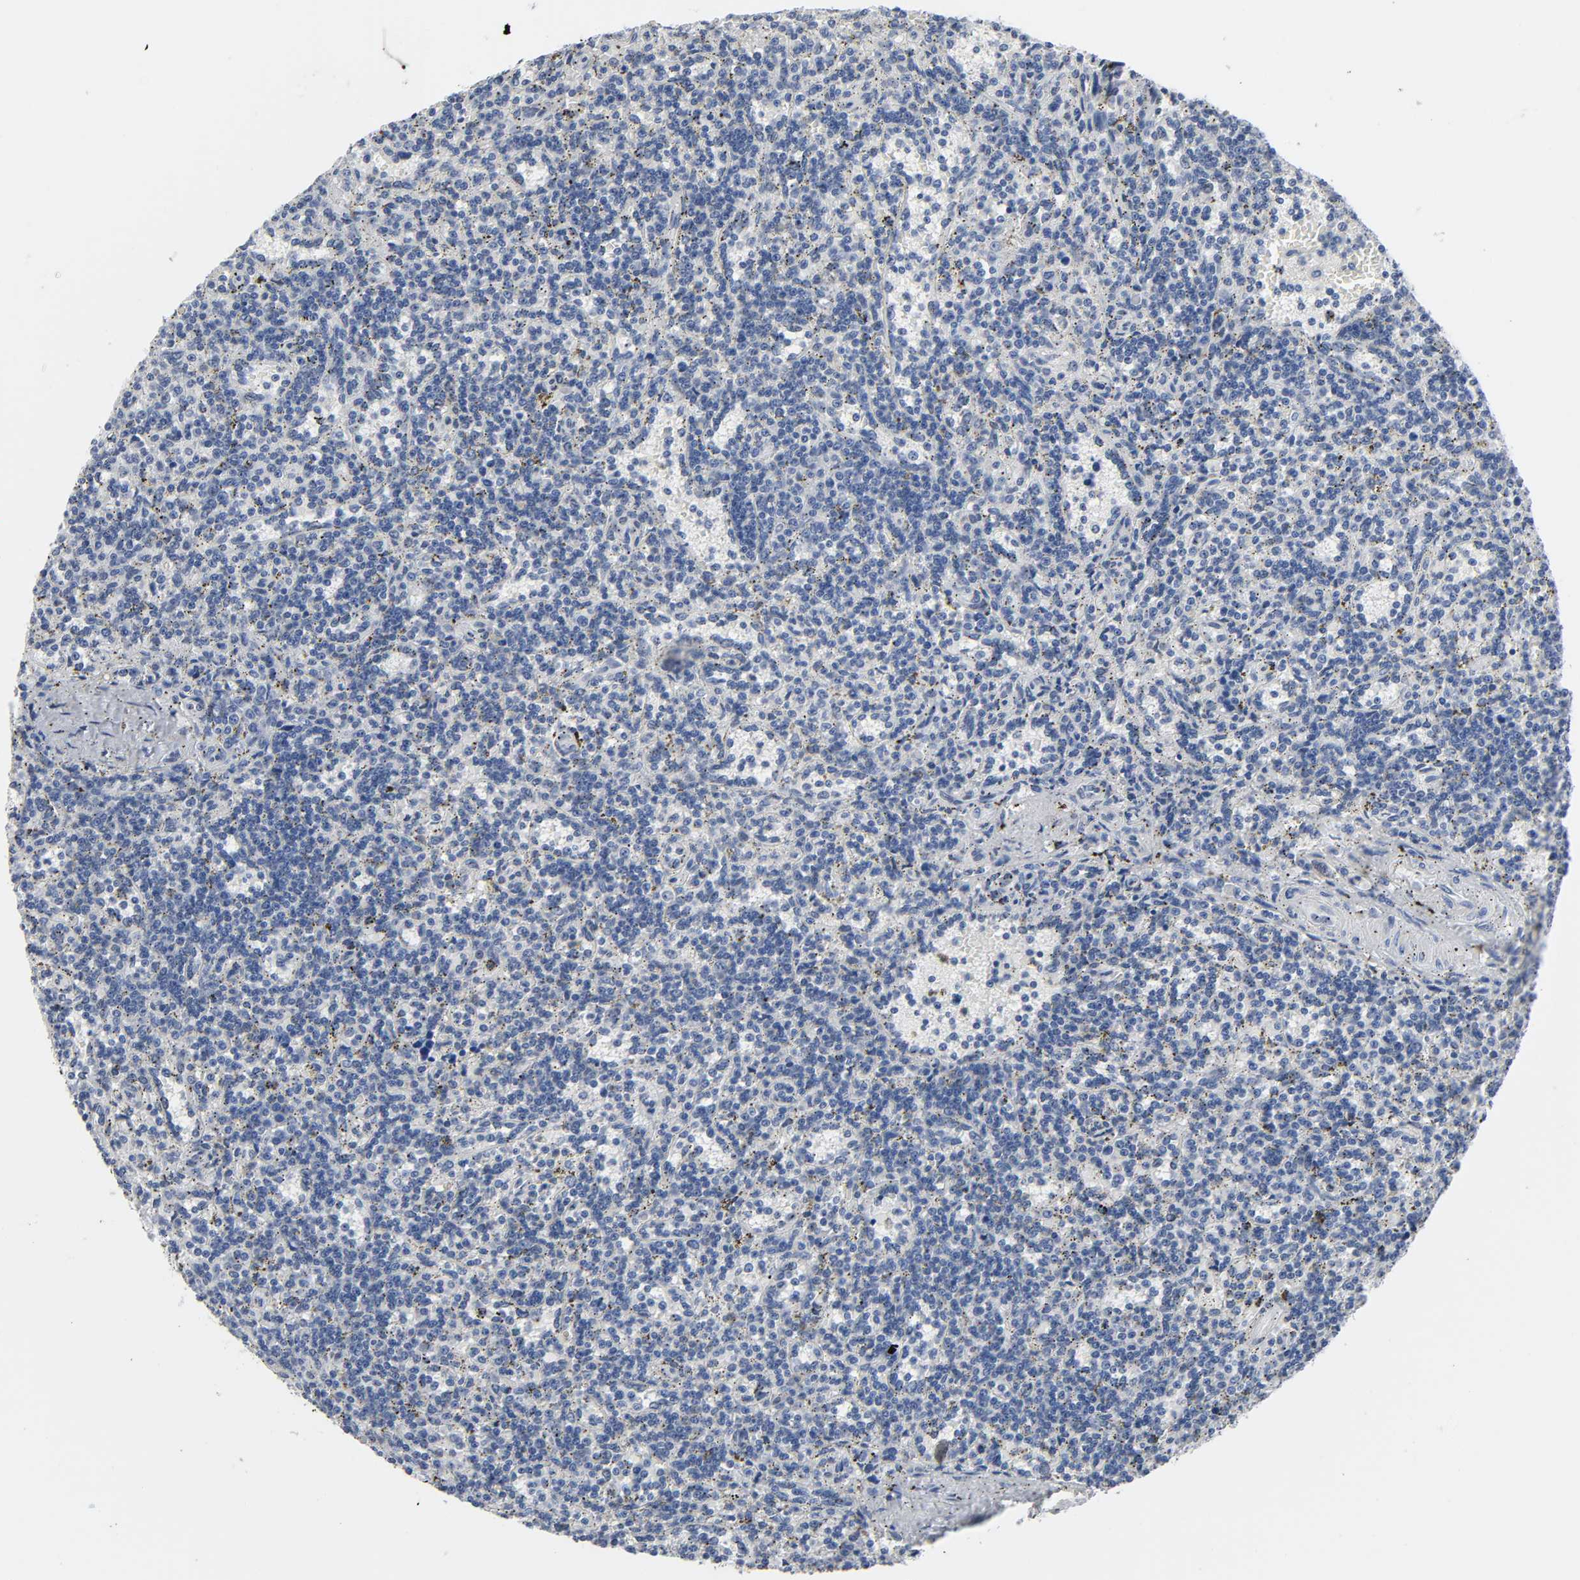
{"staining": {"intensity": "negative", "quantity": "none", "location": "none"}, "tissue": "lymphoma", "cell_type": "Tumor cells", "image_type": "cancer", "snomed": [{"axis": "morphology", "description": "Malignant lymphoma, non-Hodgkin's type, Low grade"}, {"axis": "topography", "description": "Spleen"}], "caption": "An immunohistochemistry photomicrograph of malignant lymphoma, non-Hodgkin's type (low-grade) is shown. There is no staining in tumor cells of malignant lymphoma, non-Hodgkin's type (low-grade).", "gene": "SALL2", "patient": {"sex": "male", "age": 73}}